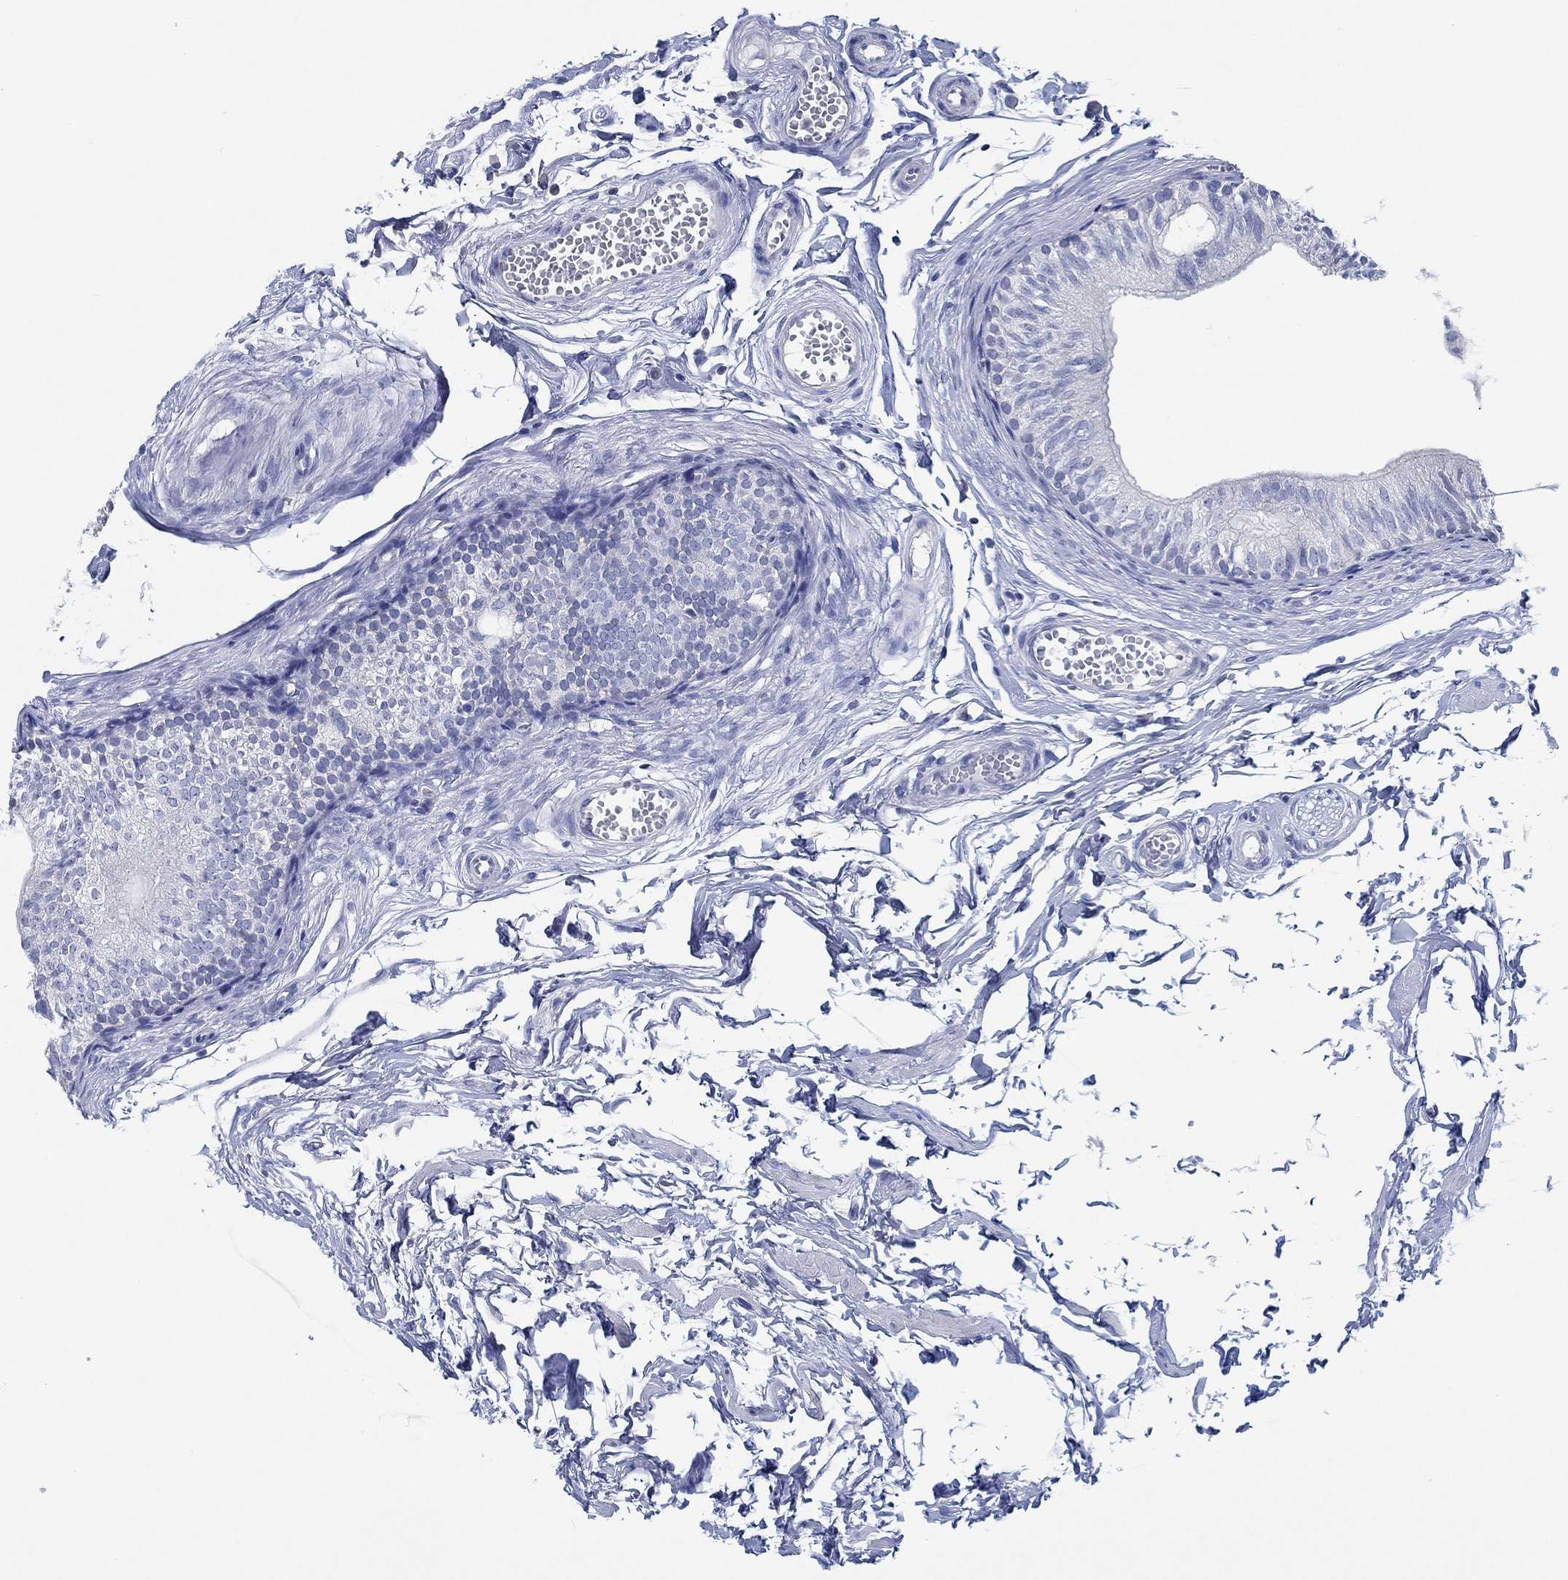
{"staining": {"intensity": "negative", "quantity": "none", "location": "none"}, "tissue": "epididymis", "cell_type": "Glandular cells", "image_type": "normal", "snomed": [{"axis": "morphology", "description": "Normal tissue, NOS"}, {"axis": "topography", "description": "Epididymis"}], "caption": "Glandular cells show no significant expression in normal epididymis.", "gene": "TOMM20L", "patient": {"sex": "male", "age": 22}}